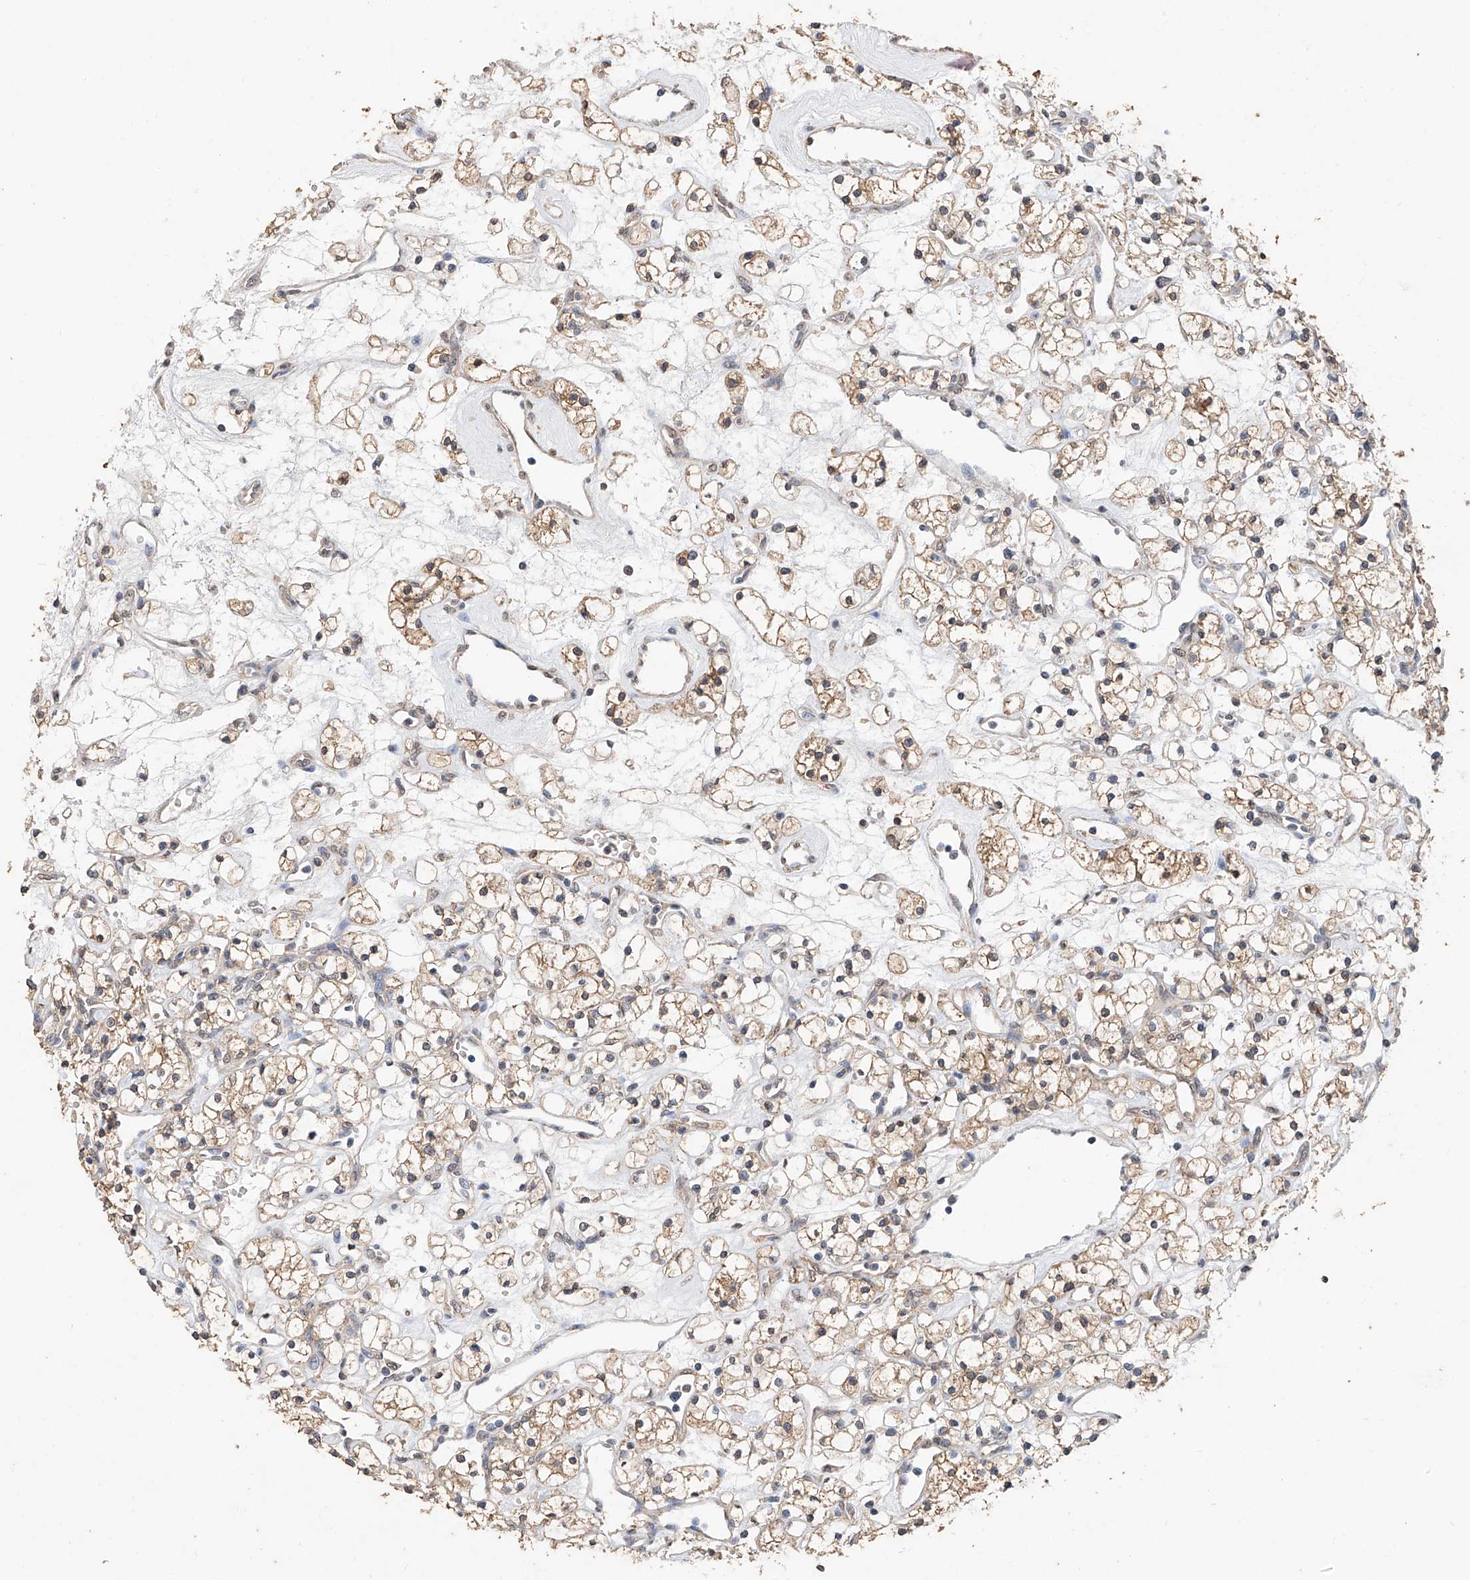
{"staining": {"intensity": "moderate", "quantity": ">75%", "location": "cytoplasmic/membranous"}, "tissue": "renal cancer", "cell_type": "Tumor cells", "image_type": "cancer", "snomed": [{"axis": "morphology", "description": "Adenocarcinoma, NOS"}, {"axis": "topography", "description": "Kidney"}], "caption": "Immunohistochemistry (IHC) of human renal cancer reveals medium levels of moderate cytoplasmic/membranous staining in about >75% of tumor cells.", "gene": "CERS4", "patient": {"sex": "female", "age": 60}}